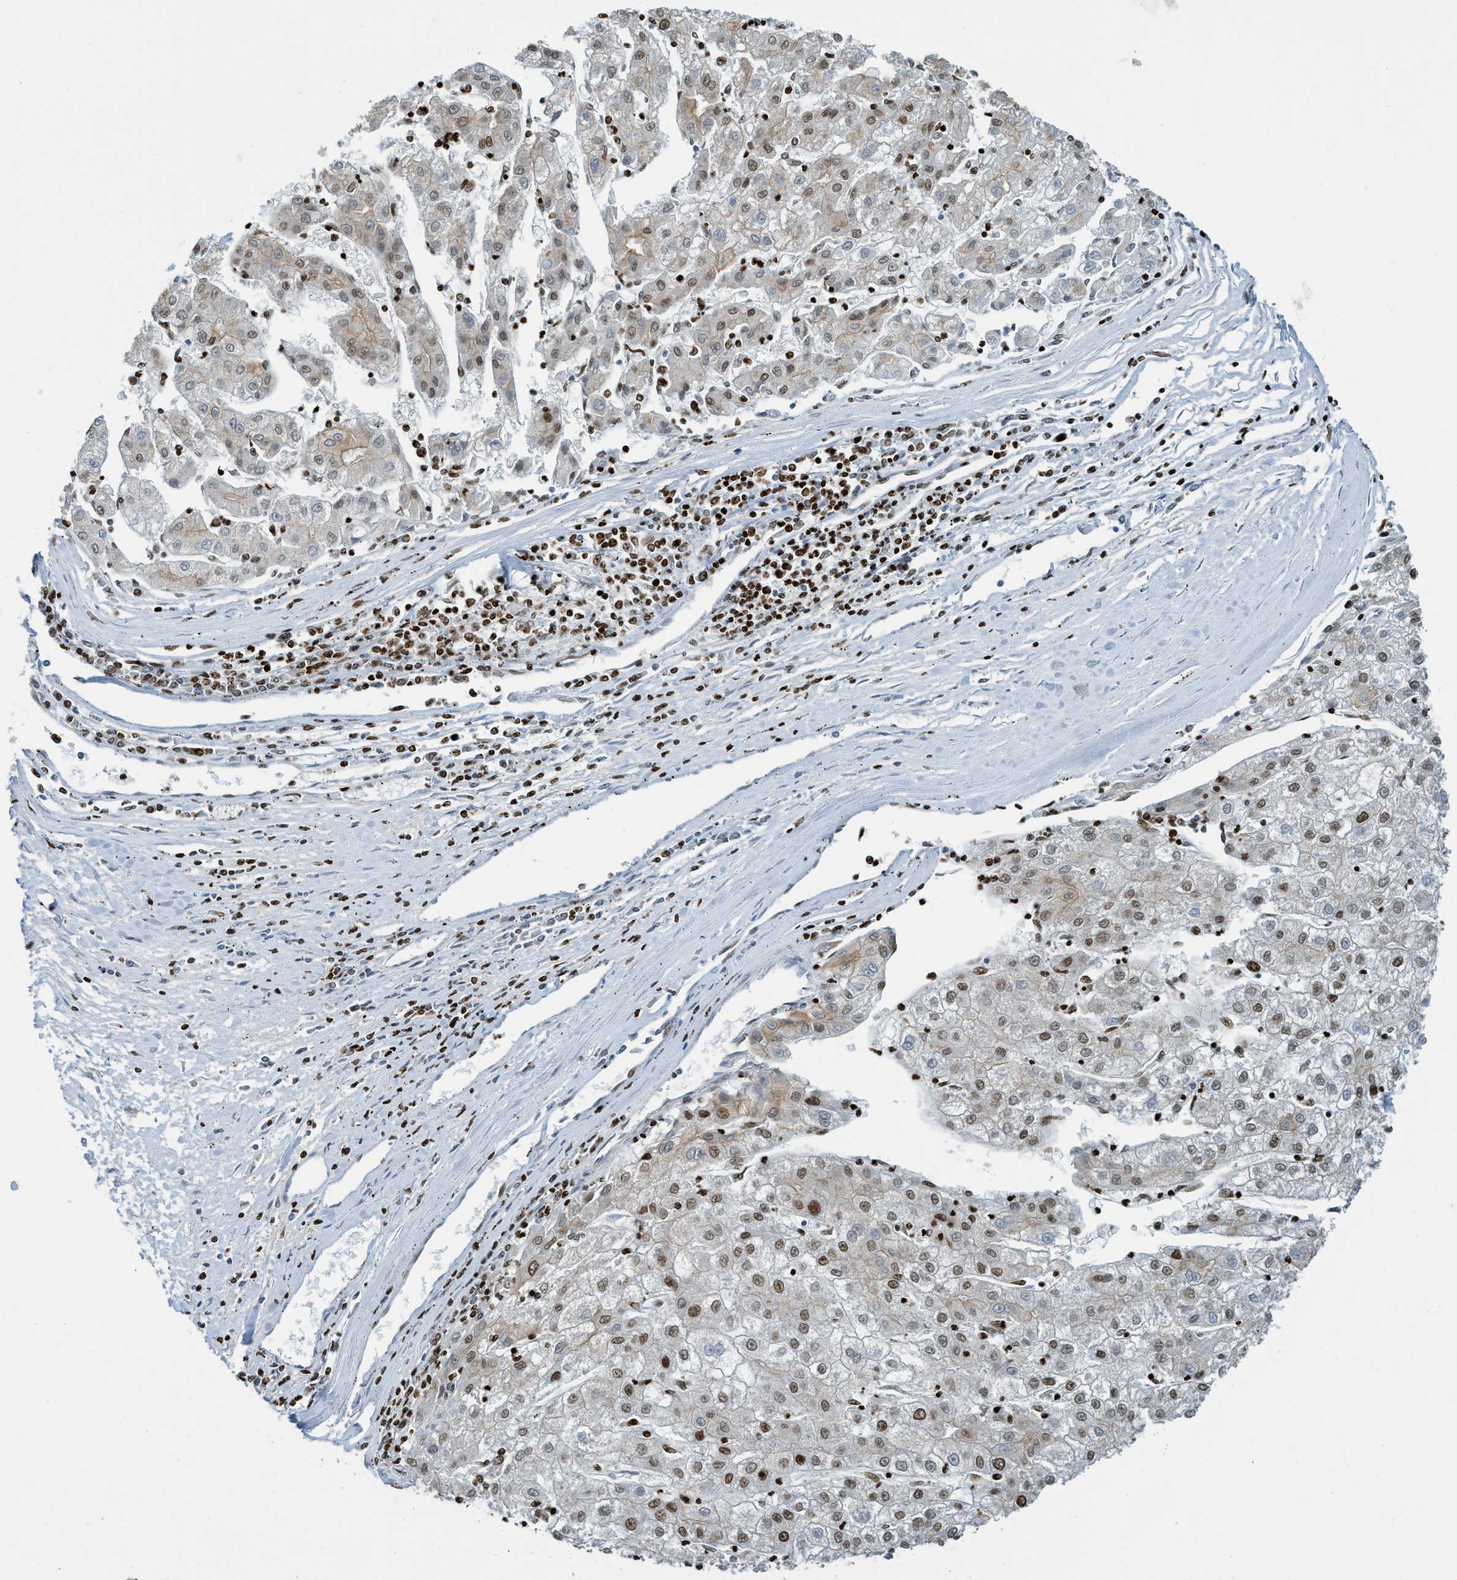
{"staining": {"intensity": "moderate", "quantity": ">75%", "location": "nuclear"}, "tissue": "liver cancer", "cell_type": "Tumor cells", "image_type": "cancer", "snomed": [{"axis": "morphology", "description": "Carcinoma, Hepatocellular, NOS"}, {"axis": "topography", "description": "Liver"}], "caption": "This is an image of immunohistochemistry staining of liver hepatocellular carcinoma, which shows moderate expression in the nuclear of tumor cells.", "gene": "SH3D19", "patient": {"sex": "male", "age": 72}}